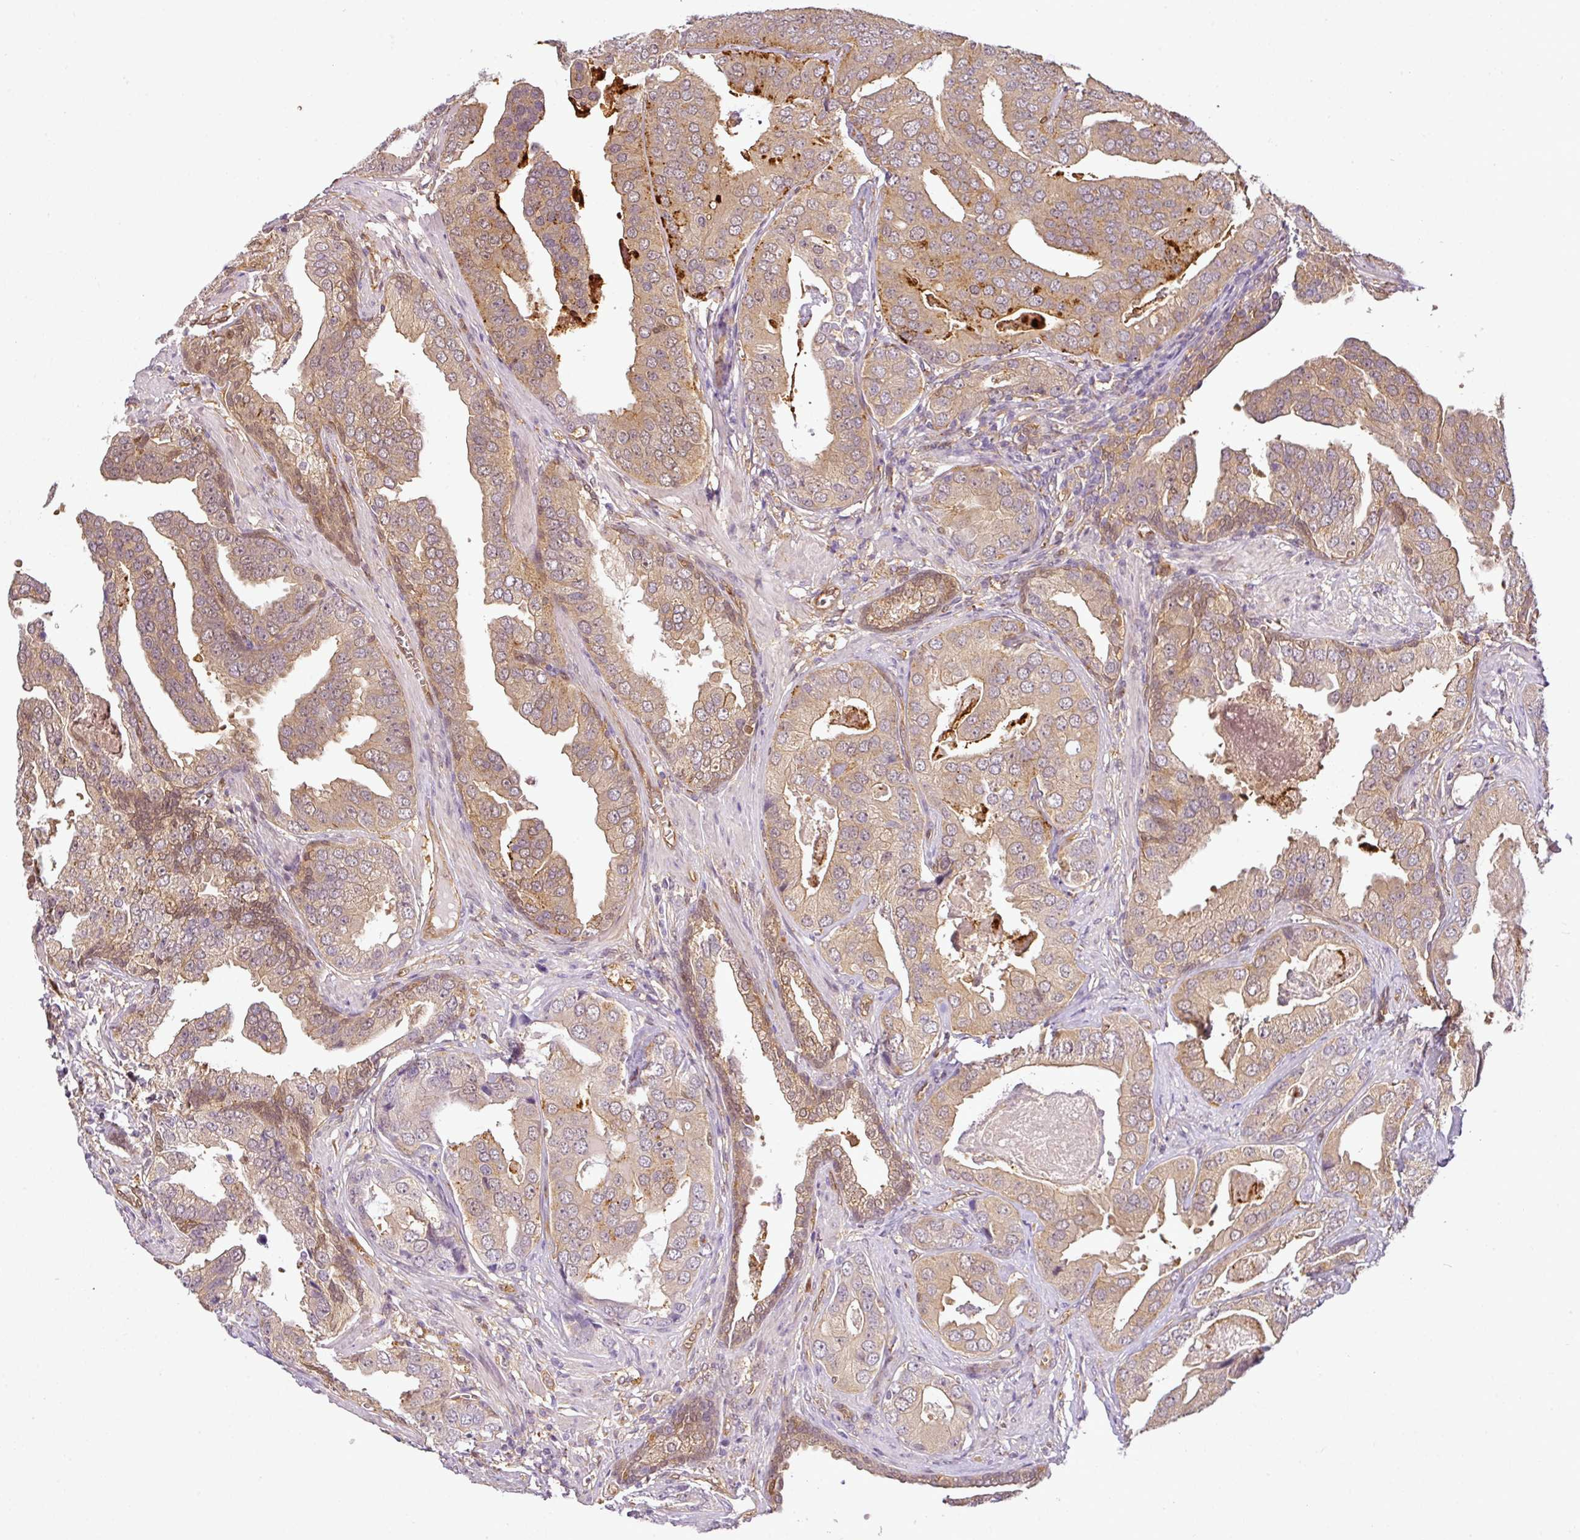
{"staining": {"intensity": "weak", "quantity": "<25%", "location": "cytoplasmic/membranous"}, "tissue": "prostate cancer", "cell_type": "Tumor cells", "image_type": "cancer", "snomed": [{"axis": "morphology", "description": "Adenocarcinoma, High grade"}, {"axis": "topography", "description": "Prostate"}], "caption": "IHC of human adenocarcinoma (high-grade) (prostate) exhibits no expression in tumor cells. (IHC, brightfield microscopy, high magnification).", "gene": "ANKRD18A", "patient": {"sex": "male", "age": 71}}